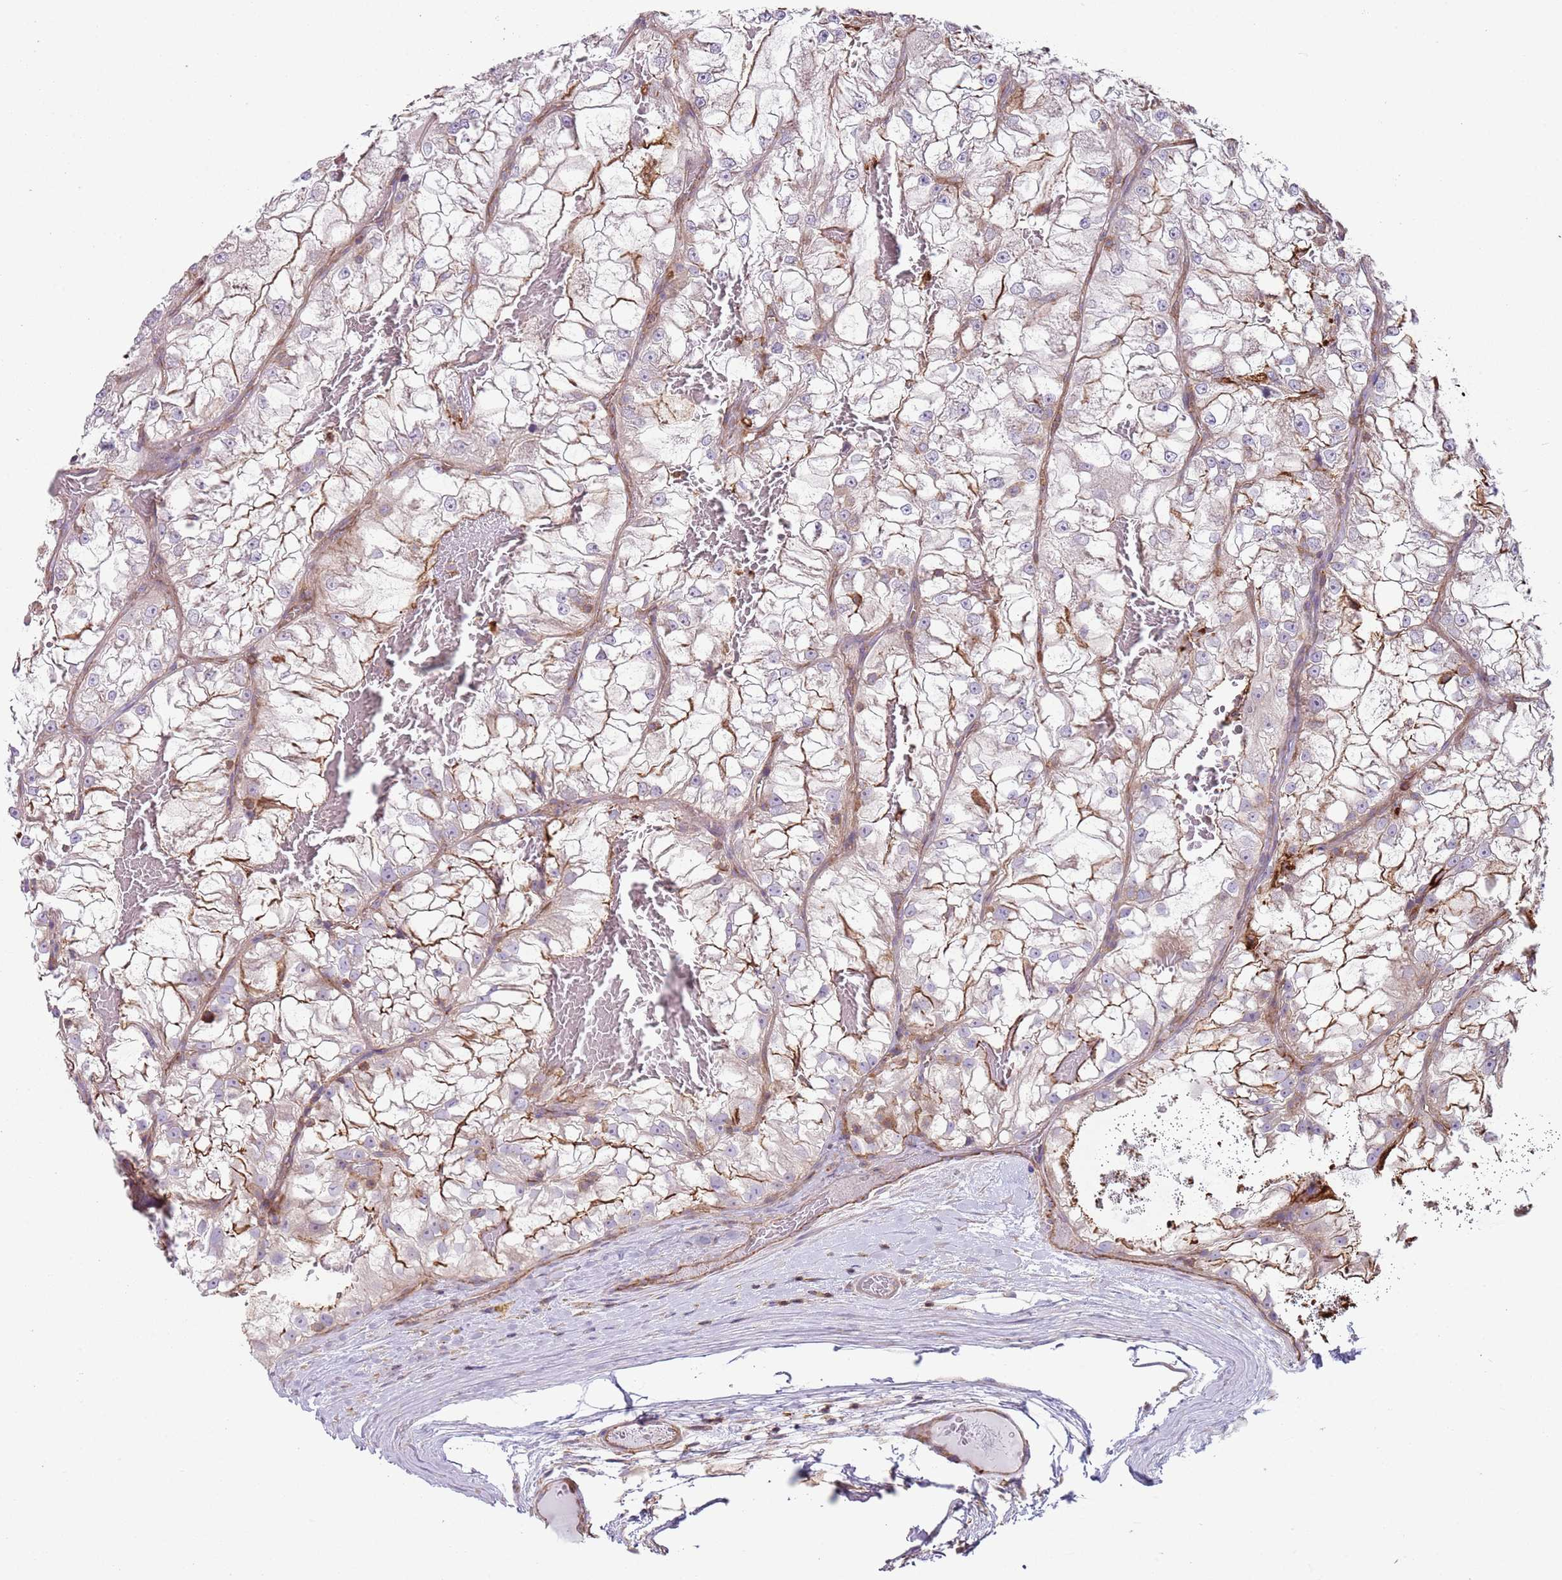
{"staining": {"intensity": "moderate", "quantity": "25%-75%", "location": "cytoplasmic/membranous"}, "tissue": "renal cancer", "cell_type": "Tumor cells", "image_type": "cancer", "snomed": [{"axis": "morphology", "description": "Adenocarcinoma, NOS"}, {"axis": "topography", "description": "Kidney"}], "caption": "This is an image of immunohistochemistry staining of renal cancer, which shows moderate expression in the cytoplasmic/membranous of tumor cells.", "gene": "GNAI3", "patient": {"sex": "female", "age": 72}}